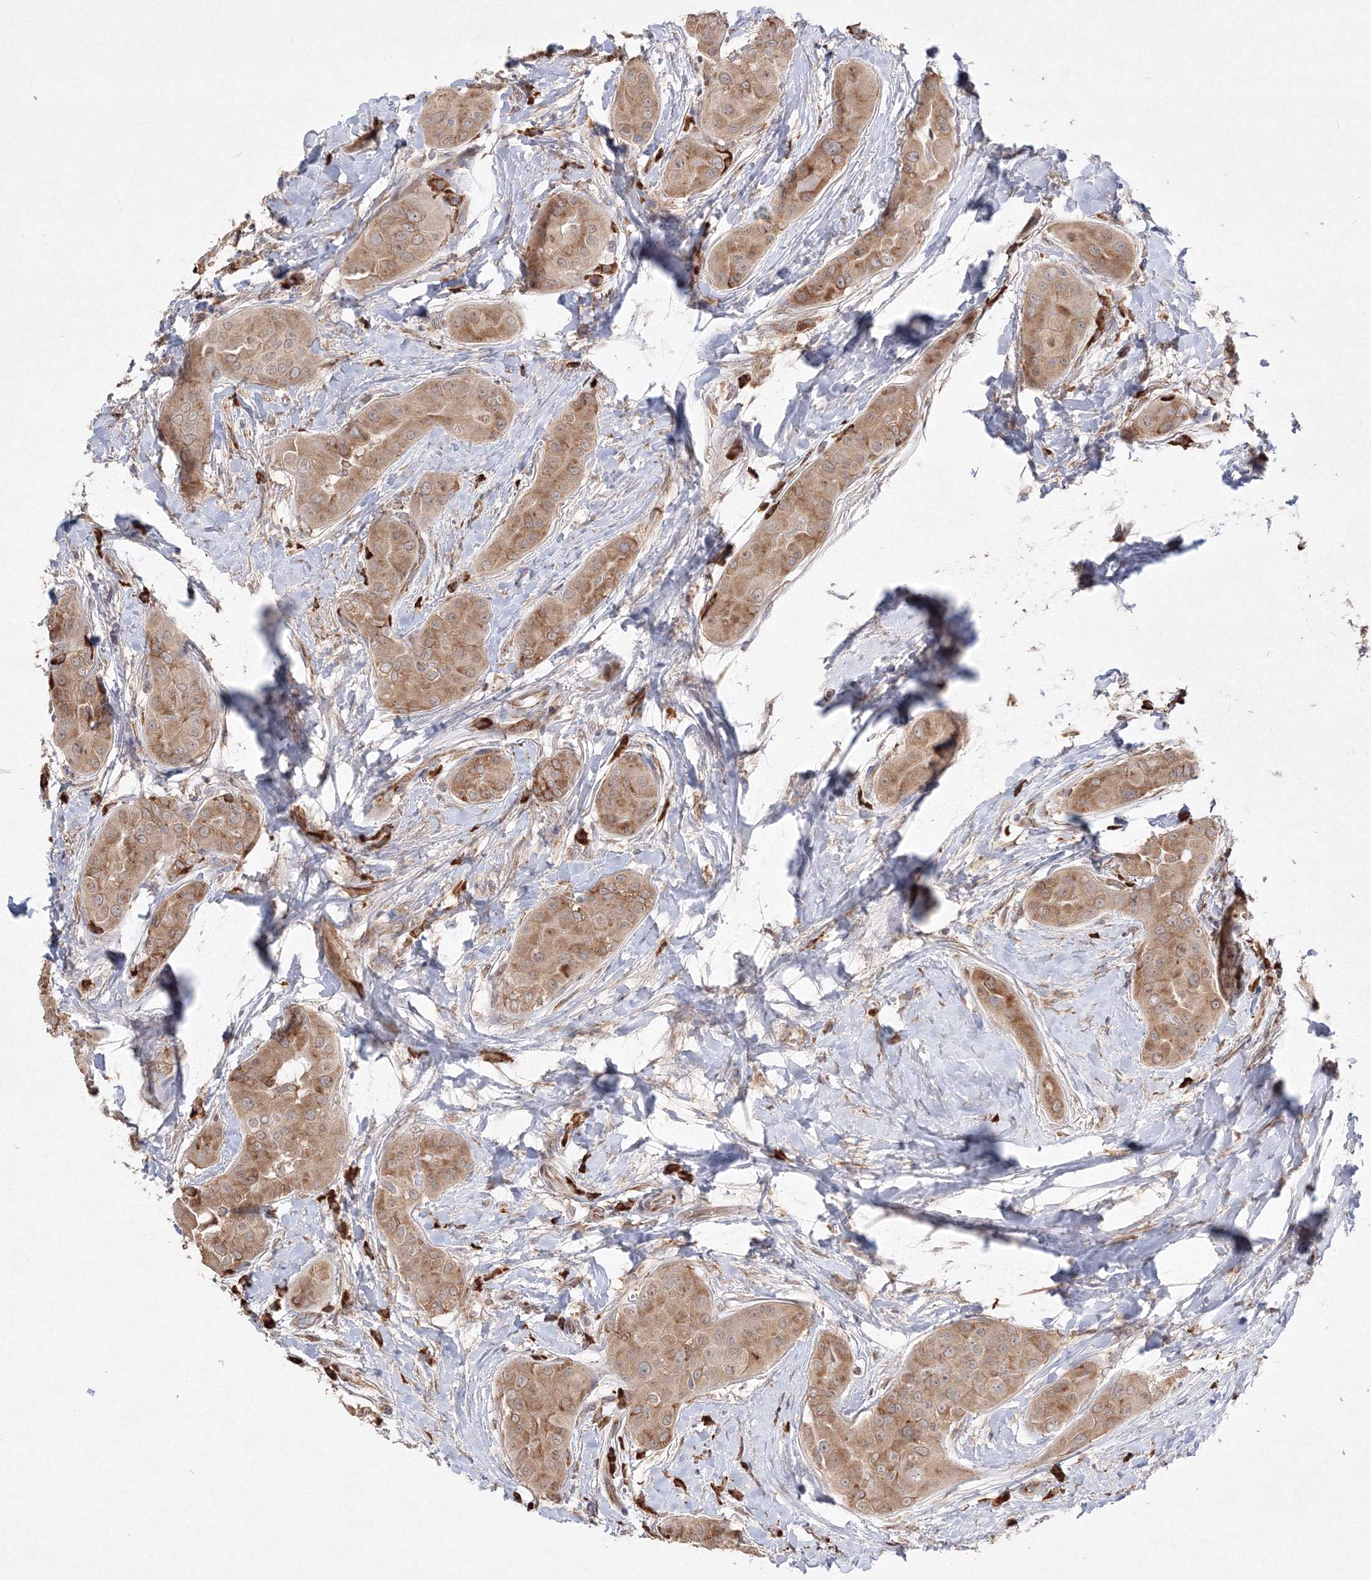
{"staining": {"intensity": "moderate", "quantity": ">75%", "location": "cytoplasmic/membranous"}, "tissue": "thyroid cancer", "cell_type": "Tumor cells", "image_type": "cancer", "snomed": [{"axis": "morphology", "description": "Papillary adenocarcinoma, NOS"}, {"axis": "topography", "description": "Thyroid gland"}], "caption": "Moderate cytoplasmic/membranous staining for a protein is seen in about >75% of tumor cells of thyroid papillary adenocarcinoma using IHC.", "gene": "FBXL8", "patient": {"sex": "male", "age": 33}}